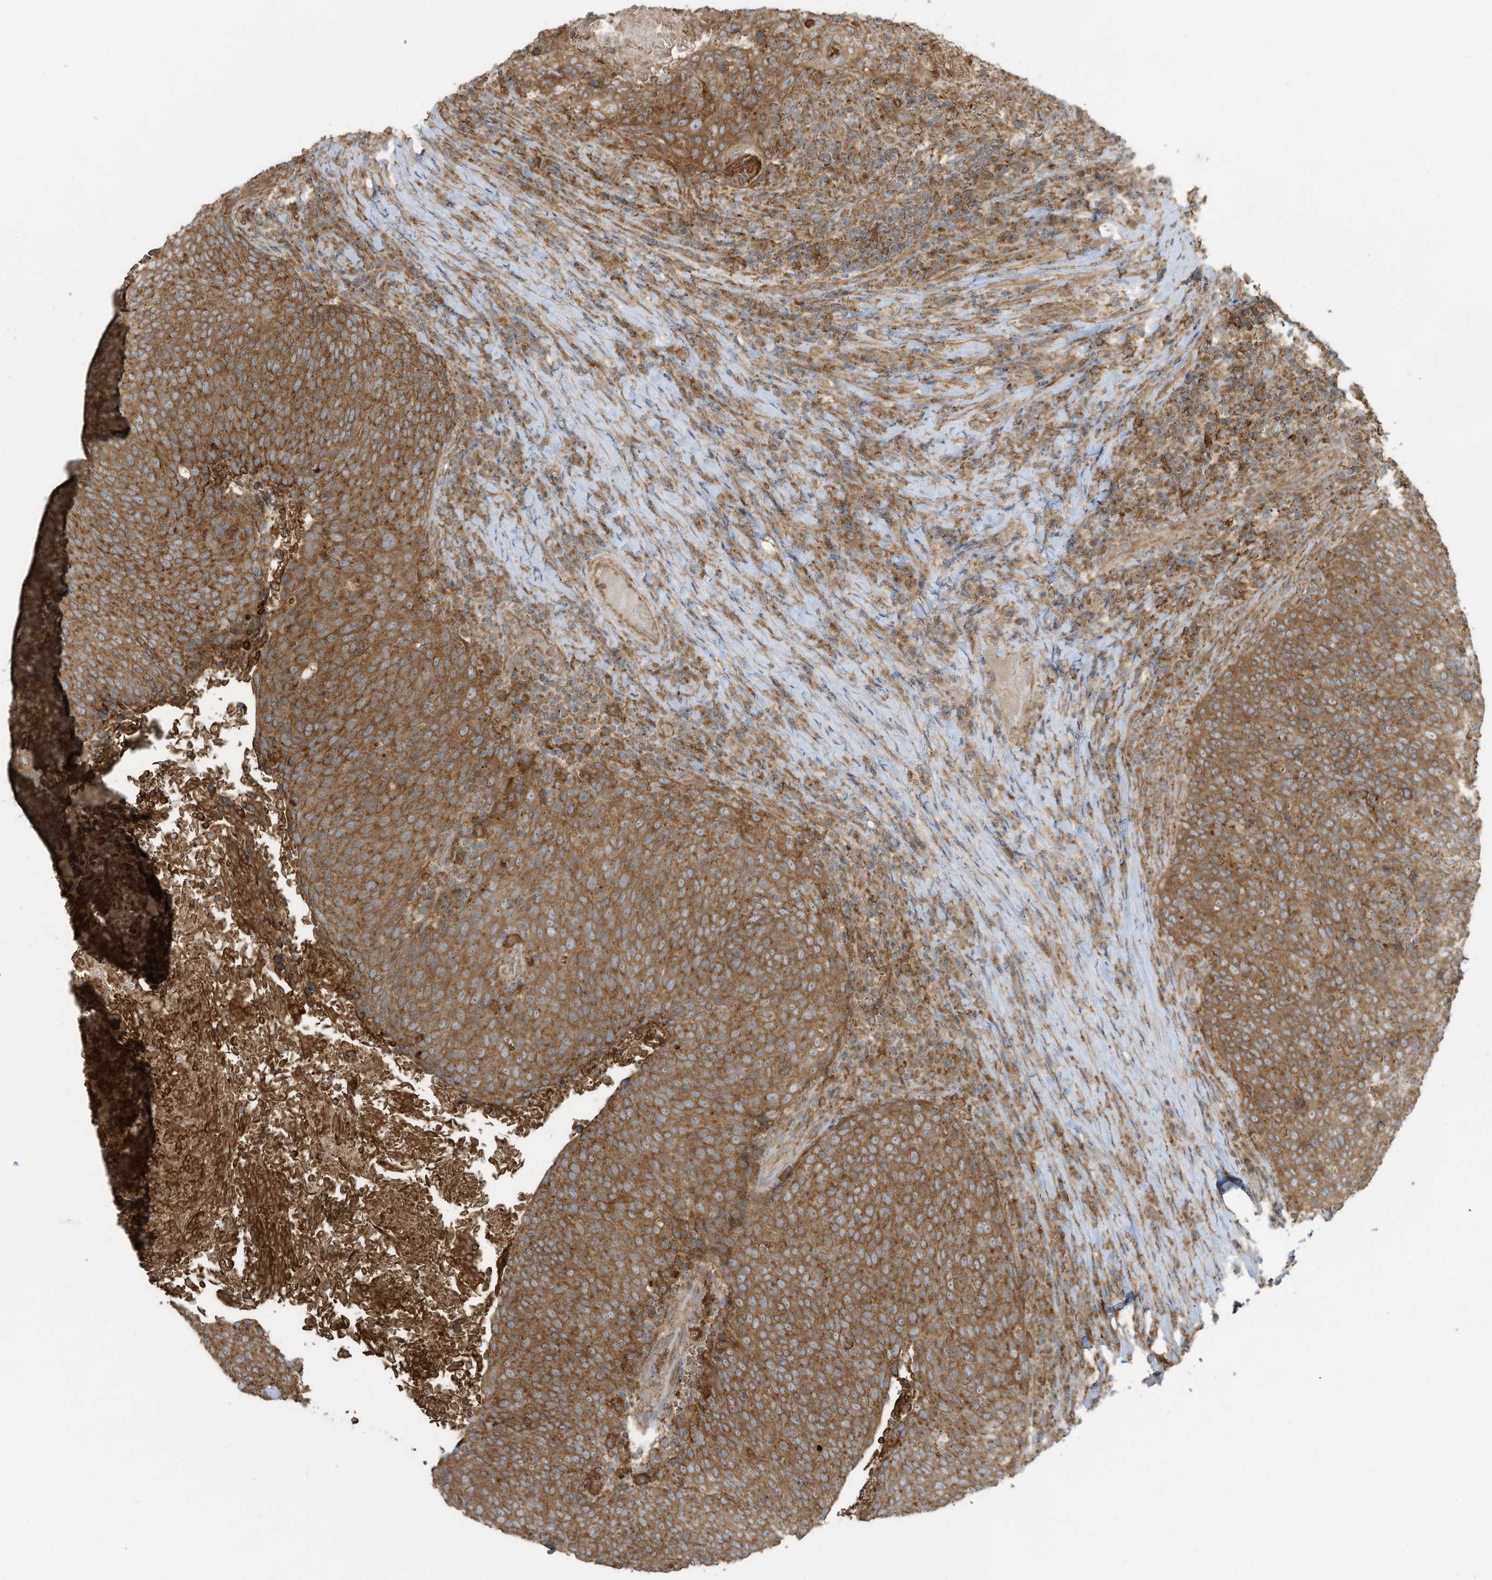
{"staining": {"intensity": "moderate", "quantity": ">75%", "location": "cytoplasmic/membranous"}, "tissue": "head and neck cancer", "cell_type": "Tumor cells", "image_type": "cancer", "snomed": [{"axis": "morphology", "description": "Squamous cell carcinoma, NOS"}, {"axis": "morphology", "description": "Squamous cell carcinoma, metastatic, NOS"}, {"axis": "topography", "description": "Lymph node"}, {"axis": "topography", "description": "Head-Neck"}], "caption": "IHC photomicrograph of neoplastic tissue: head and neck cancer (metastatic squamous cell carcinoma) stained using immunohistochemistry (IHC) shows medium levels of moderate protein expression localized specifically in the cytoplasmic/membranous of tumor cells, appearing as a cytoplasmic/membranous brown color.", "gene": "CGAS", "patient": {"sex": "male", "age": 62}}